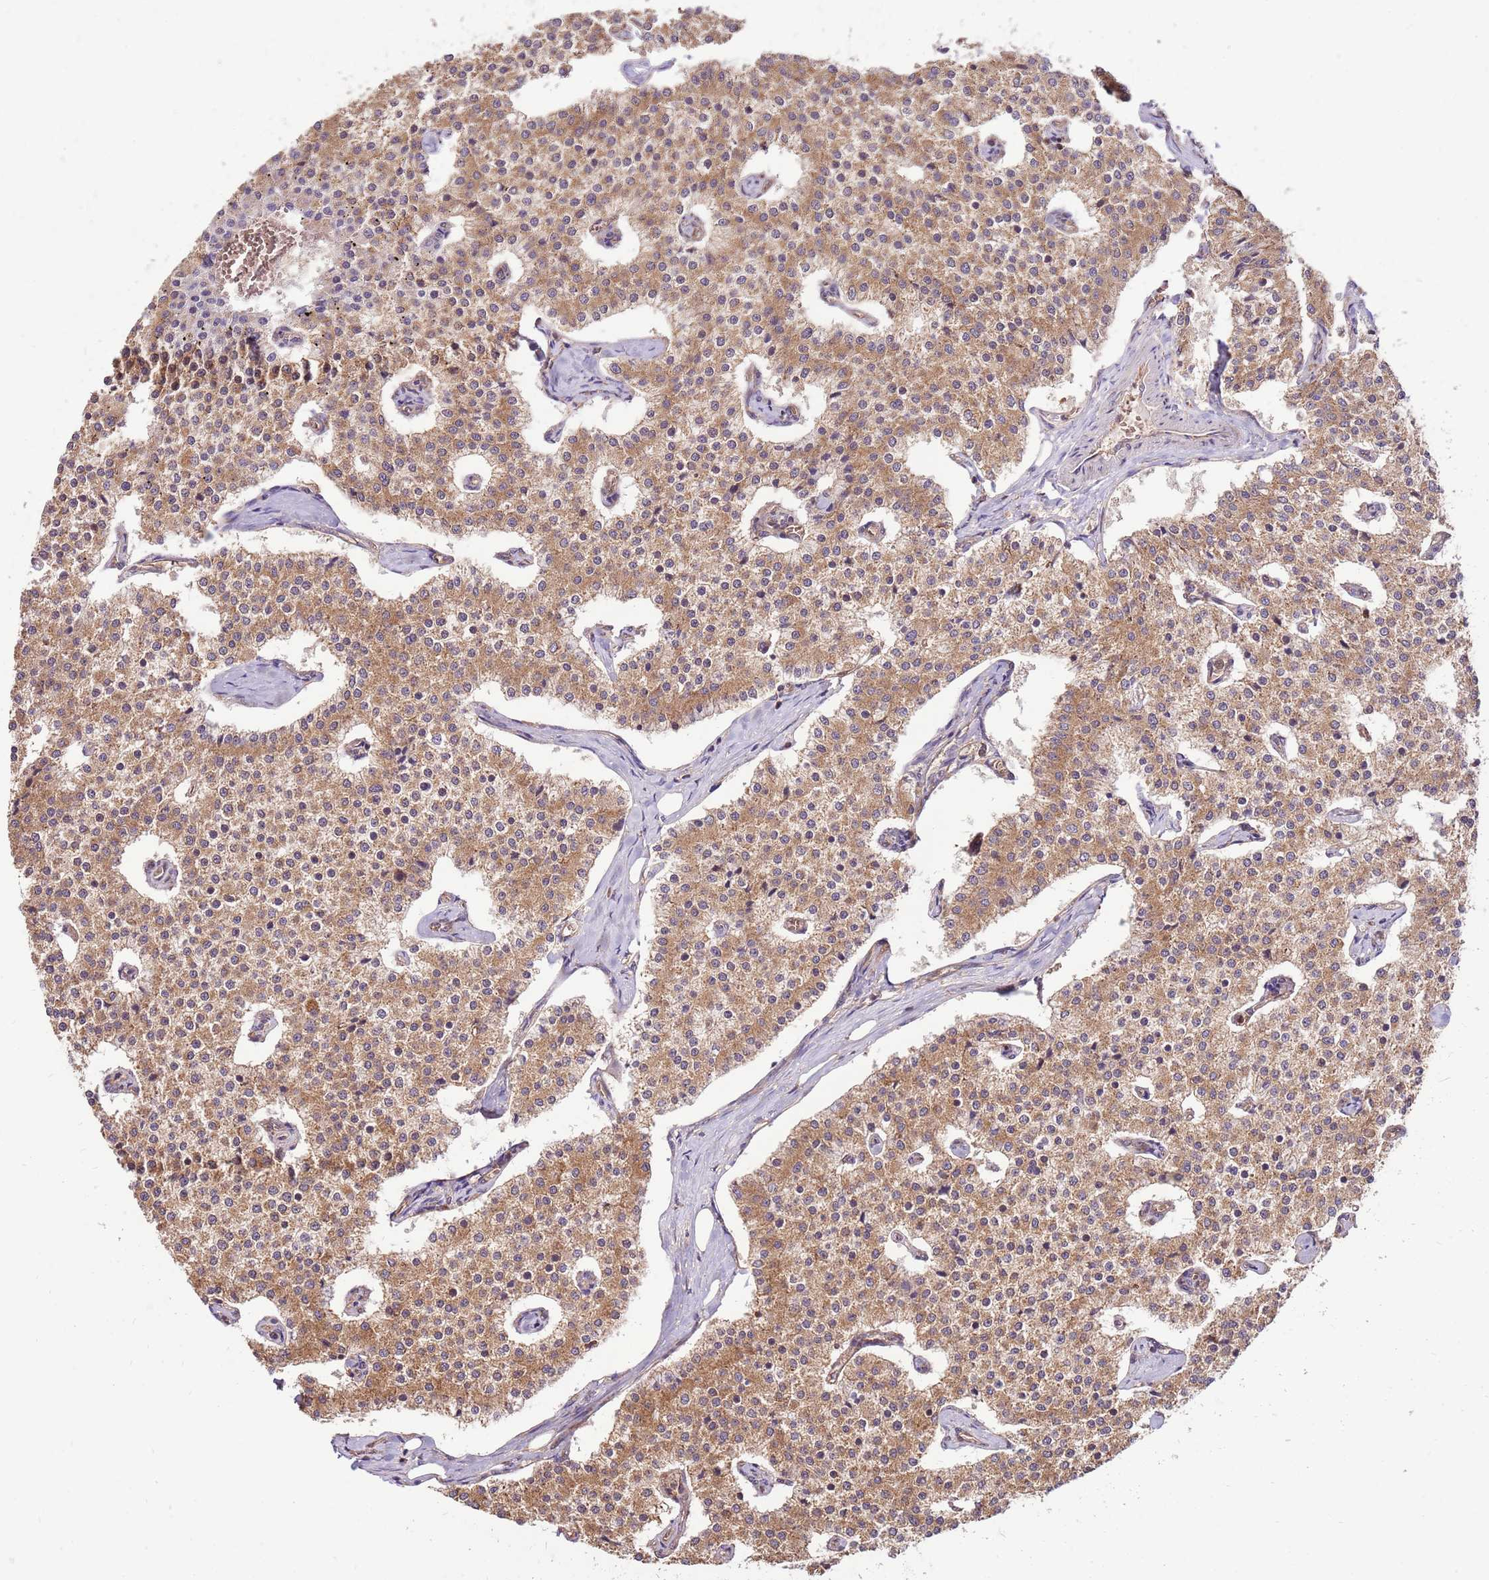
{"staining": {"intensity": "moderate", "quantity": ">75%", "location": "cytoplasmic/membranous"}, "tissue": "carcinoid", "cell_type": "Tumor cells", "image_type": "cancer", "snomed": [{"axis": "morphology", "description": "Carcinoid, malignant, NOS"}, {"axis": "topography", "description": "Colon"}], "caption": "Immunohistochemical staining of carcinoid shows moderate cytoplasmic/membranous protein expression in about >75% of tumor cells.", "gene": "SLC44A5", "patient": {"sex": "female", "age": 52}}